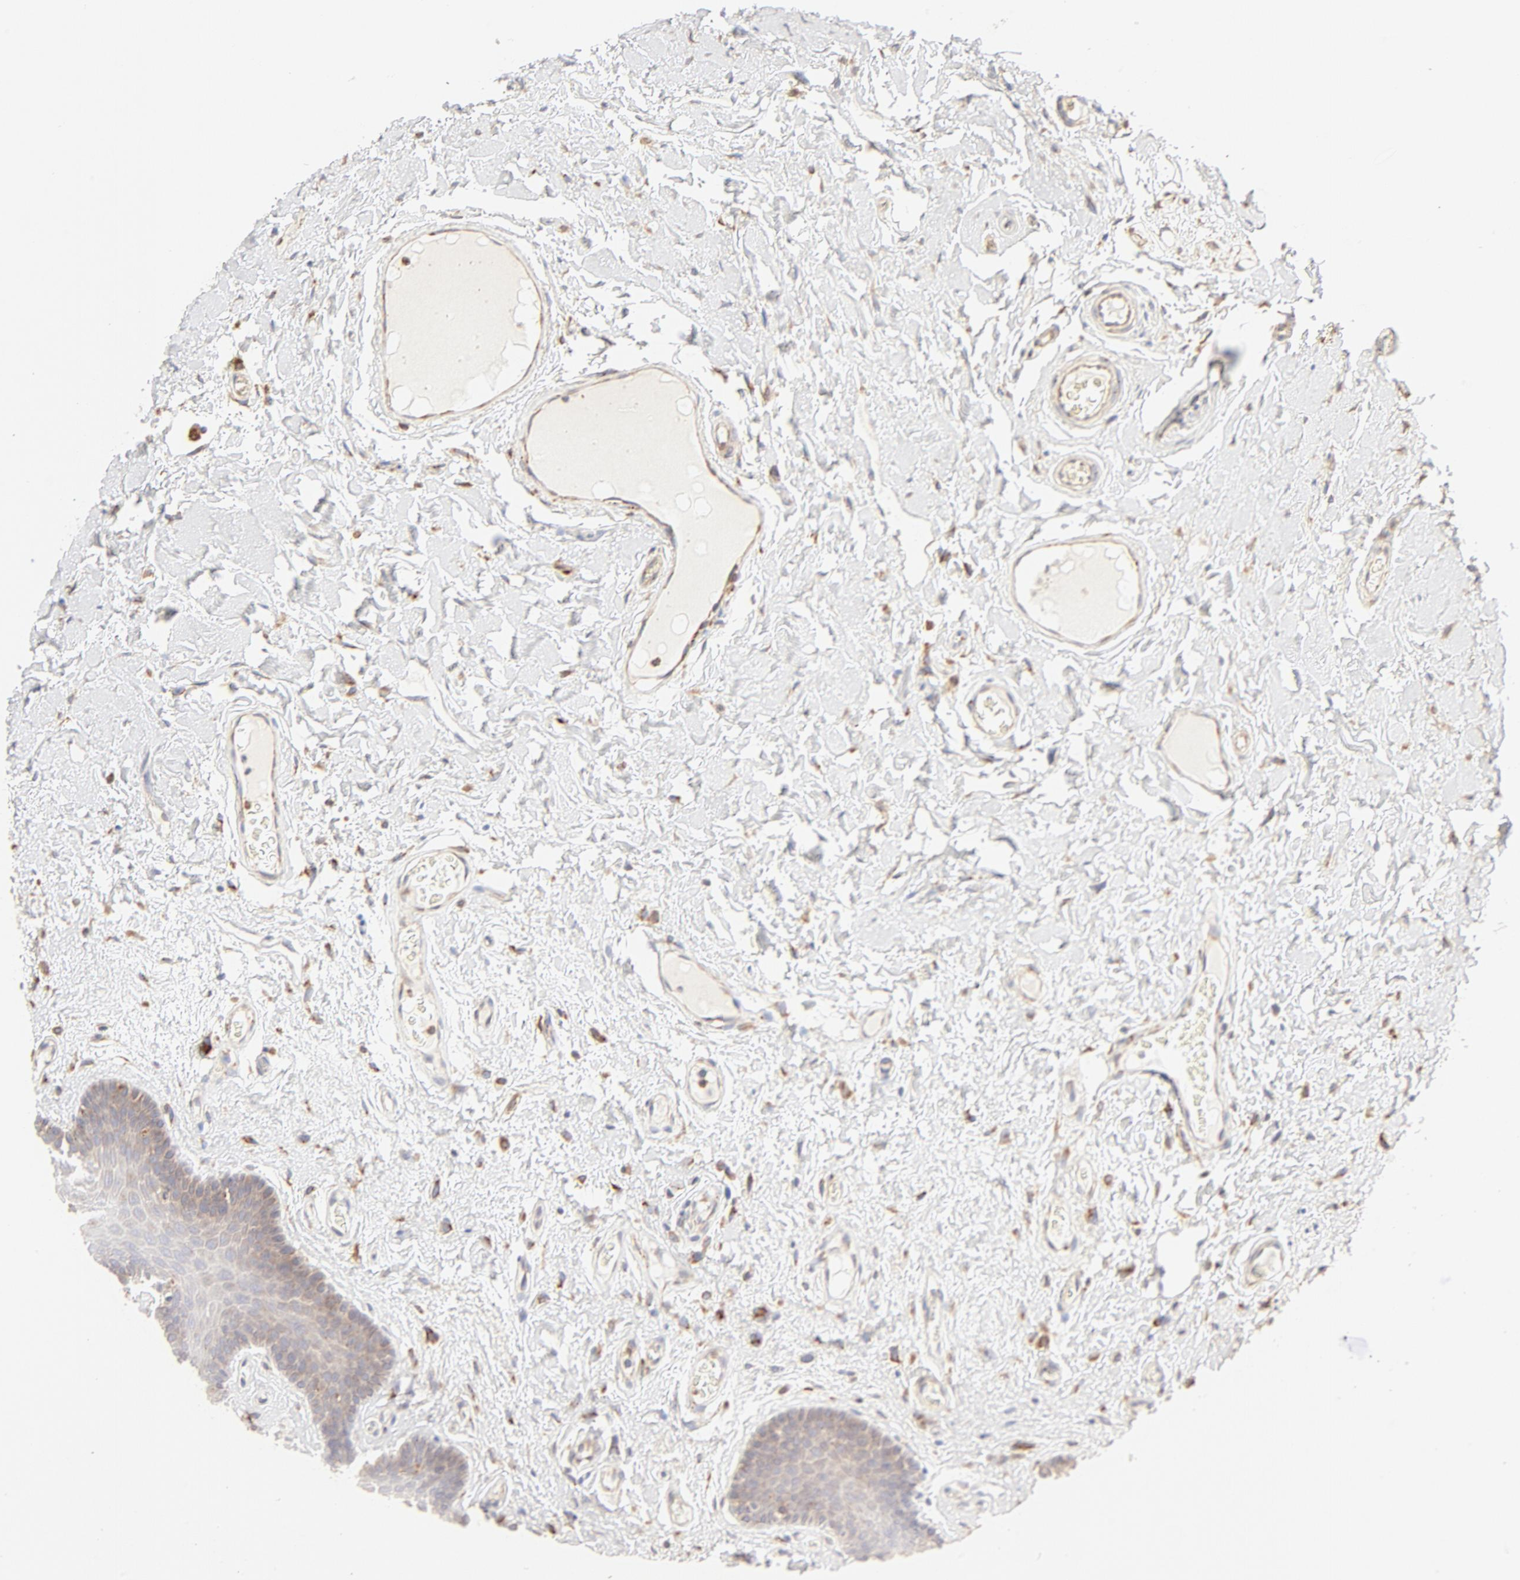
{"staining": {"intensity": "moderate", "quantity": ">75%", "location": "cytoplasmic/membranous"}, "tissue": "oral mucosa", "cell_type": "Squamous epithelial cells", "image_type": "normal", "snomed": [{"axis": "morphology", "description": "Normal tissue, NOS"}, {"axis": "morphology", "description": "Squamous cell carcinoma, NOS"}, {"axis": "topography", "description": "Skeletal muscle"}, {"axis": "topography", "description": "Oral tissue"}, {"axis": "topography", "description": "Head-Neck"}], "caption": "Immunohistochemical staining of normal human oral mucosa displays medium levels of moderate cytoplasmic/membranous expression in about >75% of squamous epithelial cells. The staining was performed using DAB to visualize the protein expression in brown, while the nuclei were stained in blue with hematoxylin (Magnification: 20x).", "gene": "PARP12", "patient": {"sex": "male", "age": 71}}